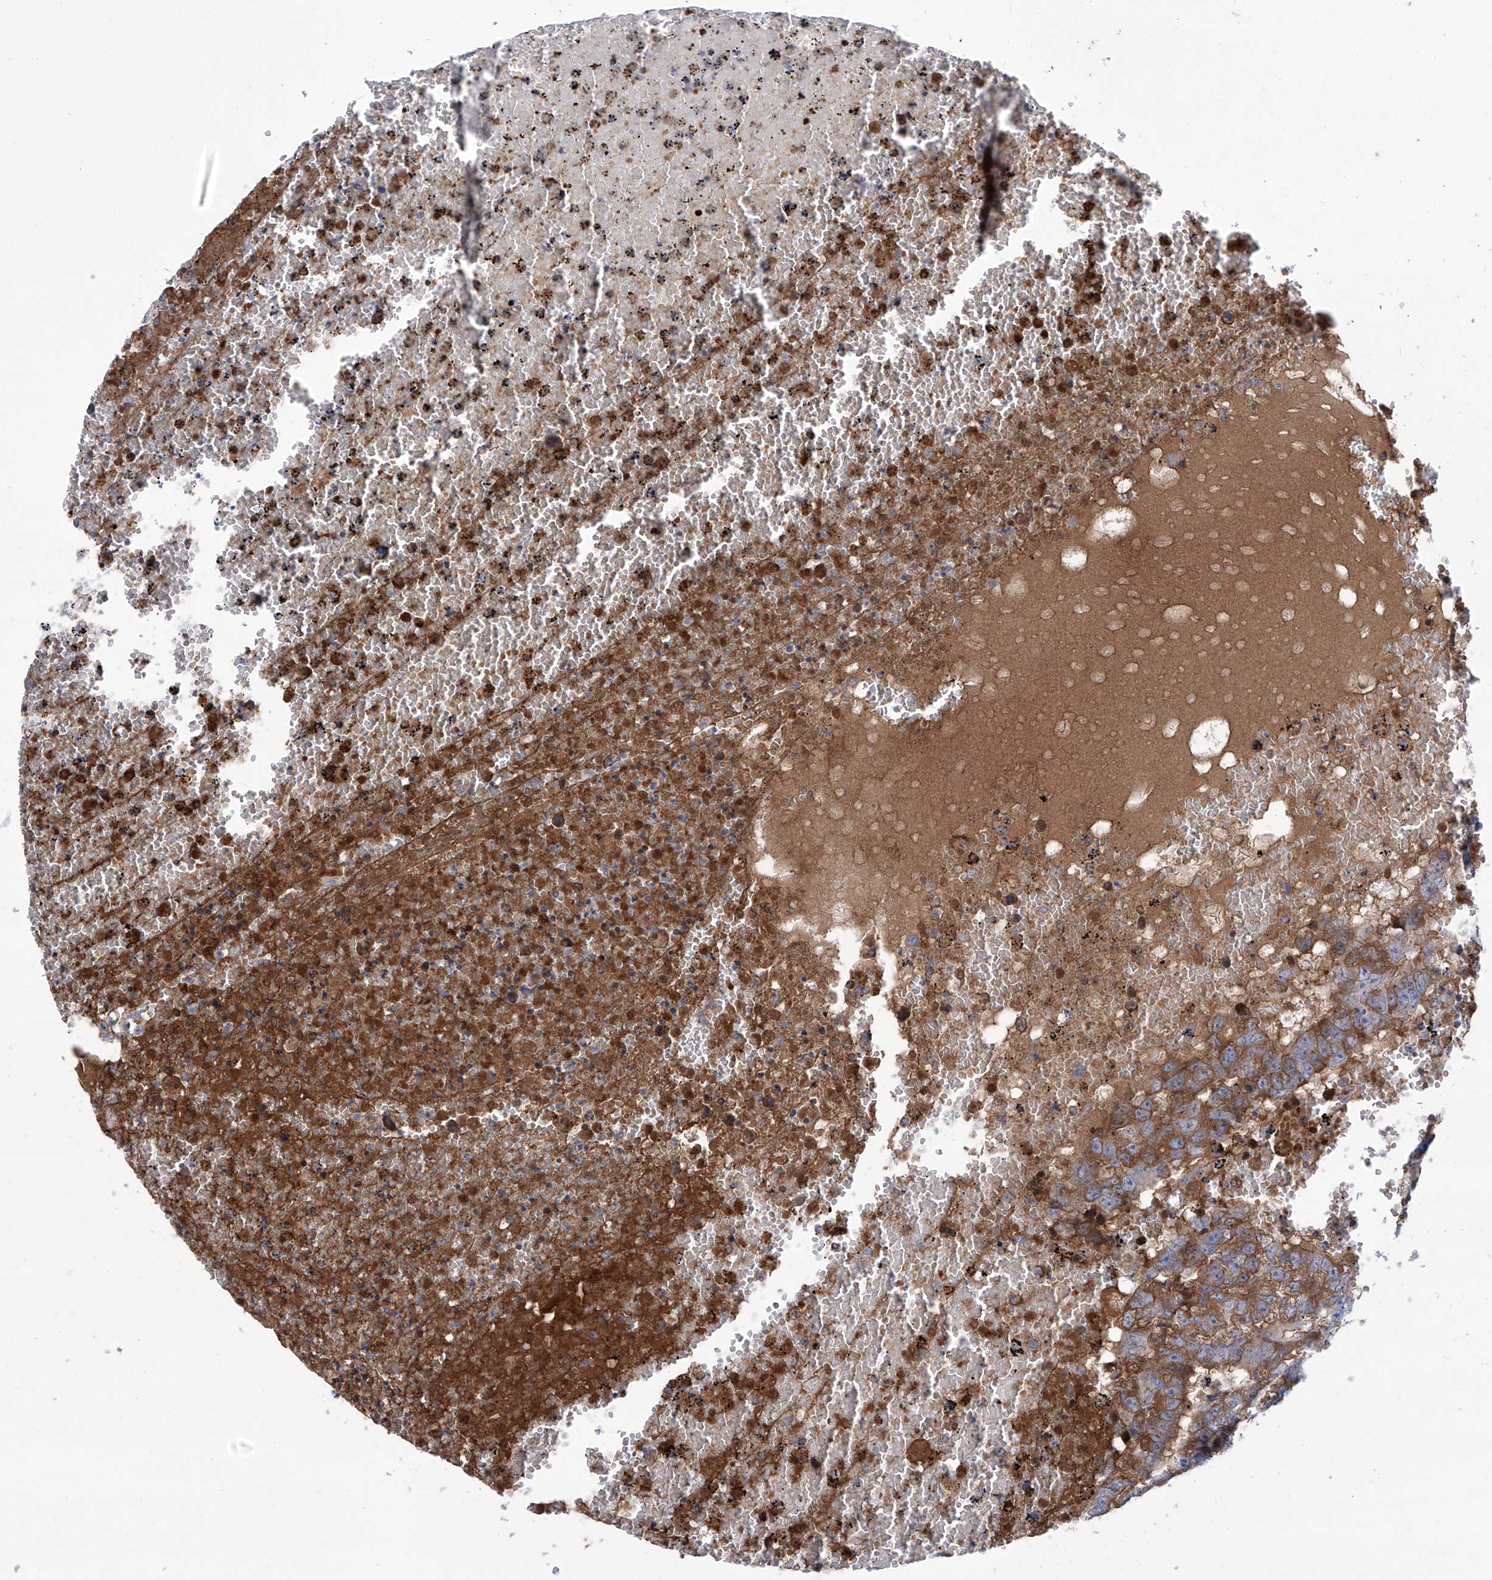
{"staining": {"intensity": "moderate", "quantity": "25%-75%", "location": "cytoplasmic/membranous"}, "tissue": "testis cancer", "cell_type": "Tumor cells", "image_type": "cancer", "snomed": [{"axis": "morphology", "description": "Carcinoma, Embryonal, NOS"}, {"axis": "topography", "description": "Testis"}], "caption": "Protein staining of testis cancer (embryonal carcinoma) tissue shows moderate cytoplasmic/membranous expression in approximately 25%-75% of tumor cells.", "gene": "SRBD1", "patient": {"sex": "male", "age": 25}}